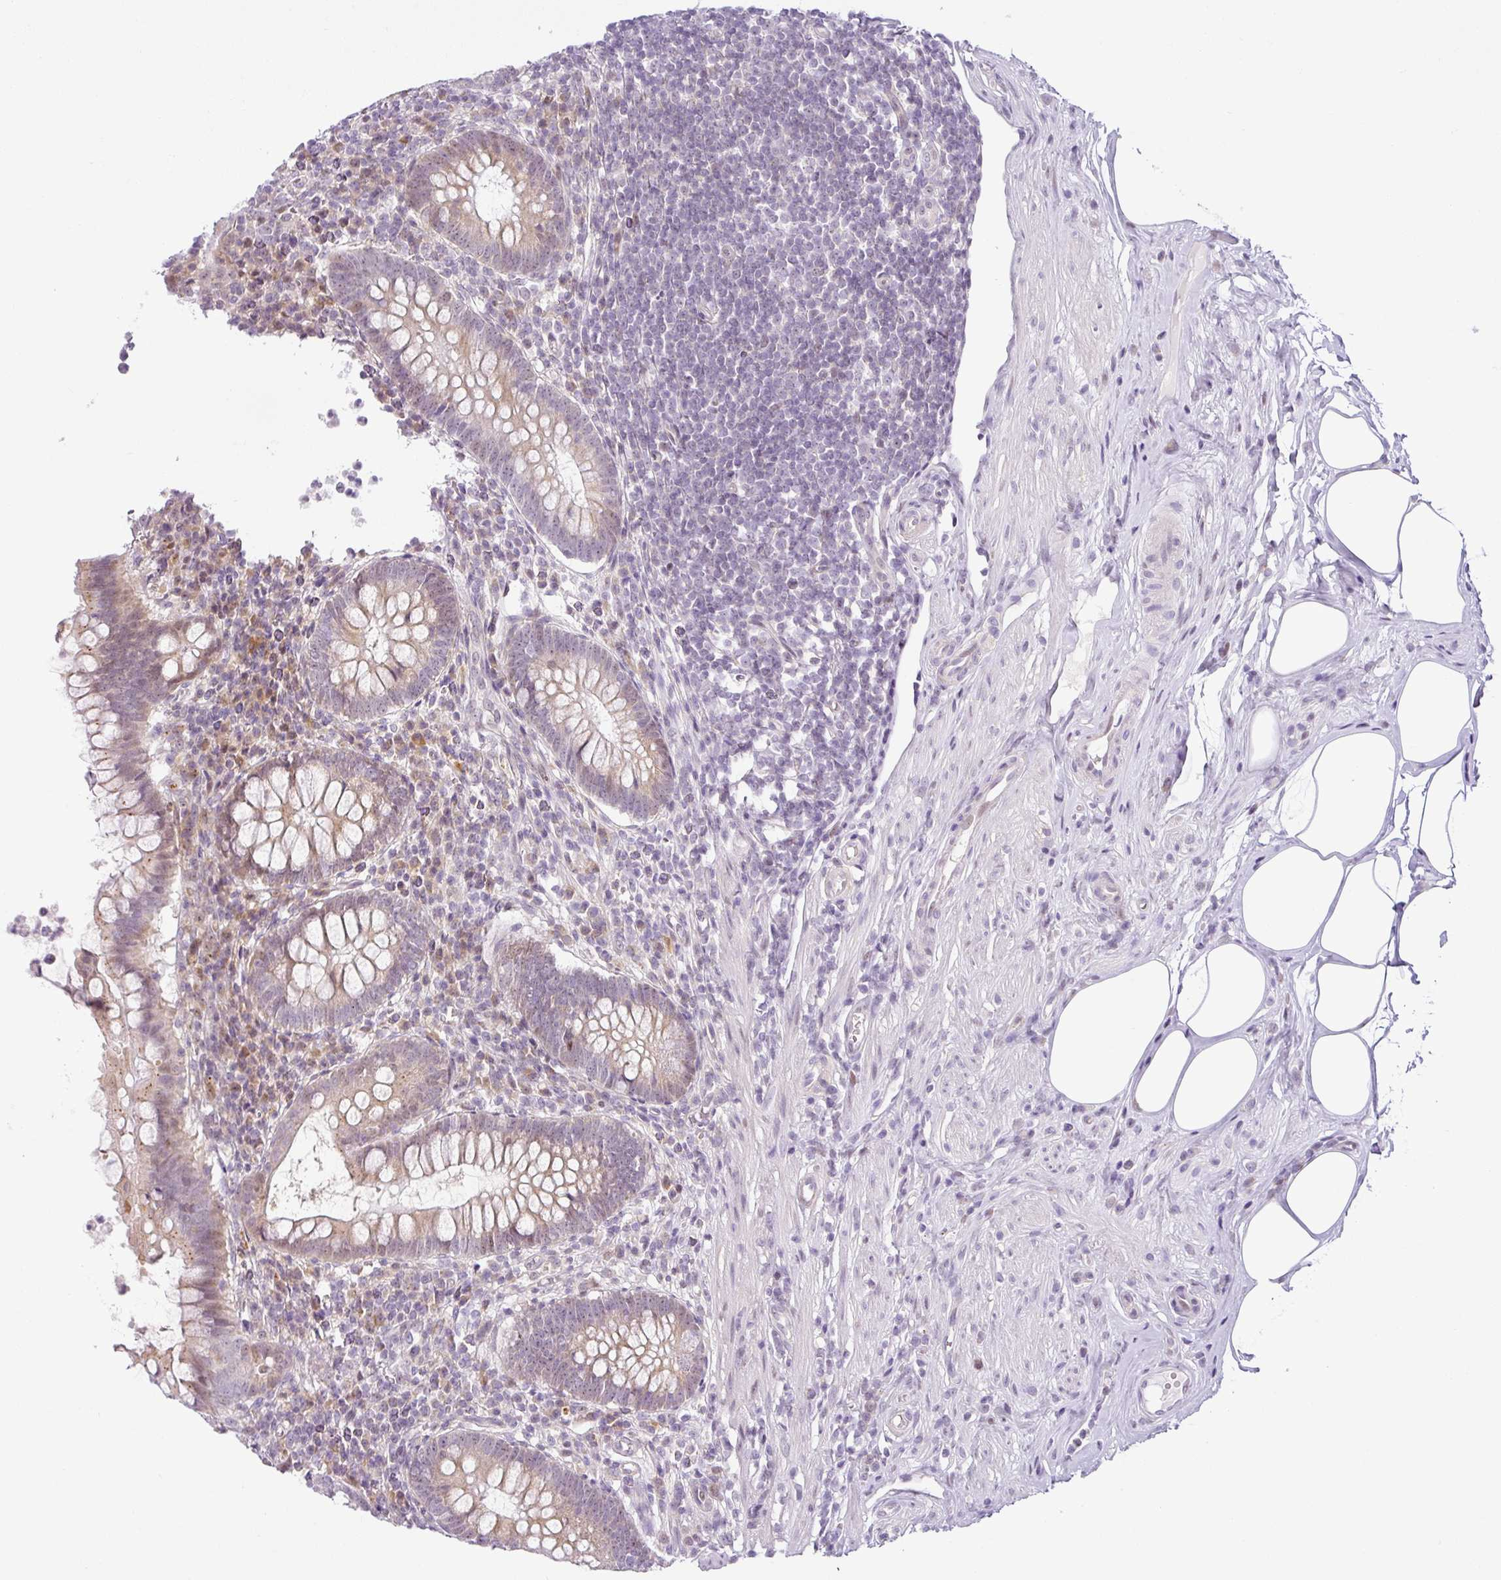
{"staining": {"intensity": "moderate", "quantity": "25%-75%", "location": "cytoplasmic/membranous"}, "tissue": "appendix", "cell_type": "Glandular cells", "image_type": "normal", "snomed": [{"axis": "morphology", "description": "Normal tissue, NOS"}, {"axis": "topography", "description": "Appendix"}], "caption": "Immunohistochemistry of benign human appendix demonstrates medium levels of moderate cytoplasmic/membranous expression in approximately 25%-75% of glandular cells. The staining is performed using DAB brown chromogen to label protein expression. The nuclei are counter-stained blue using hematoxylin.", "gene": "NDUFB2", "patient": {"sex": "female", "age": 56}}